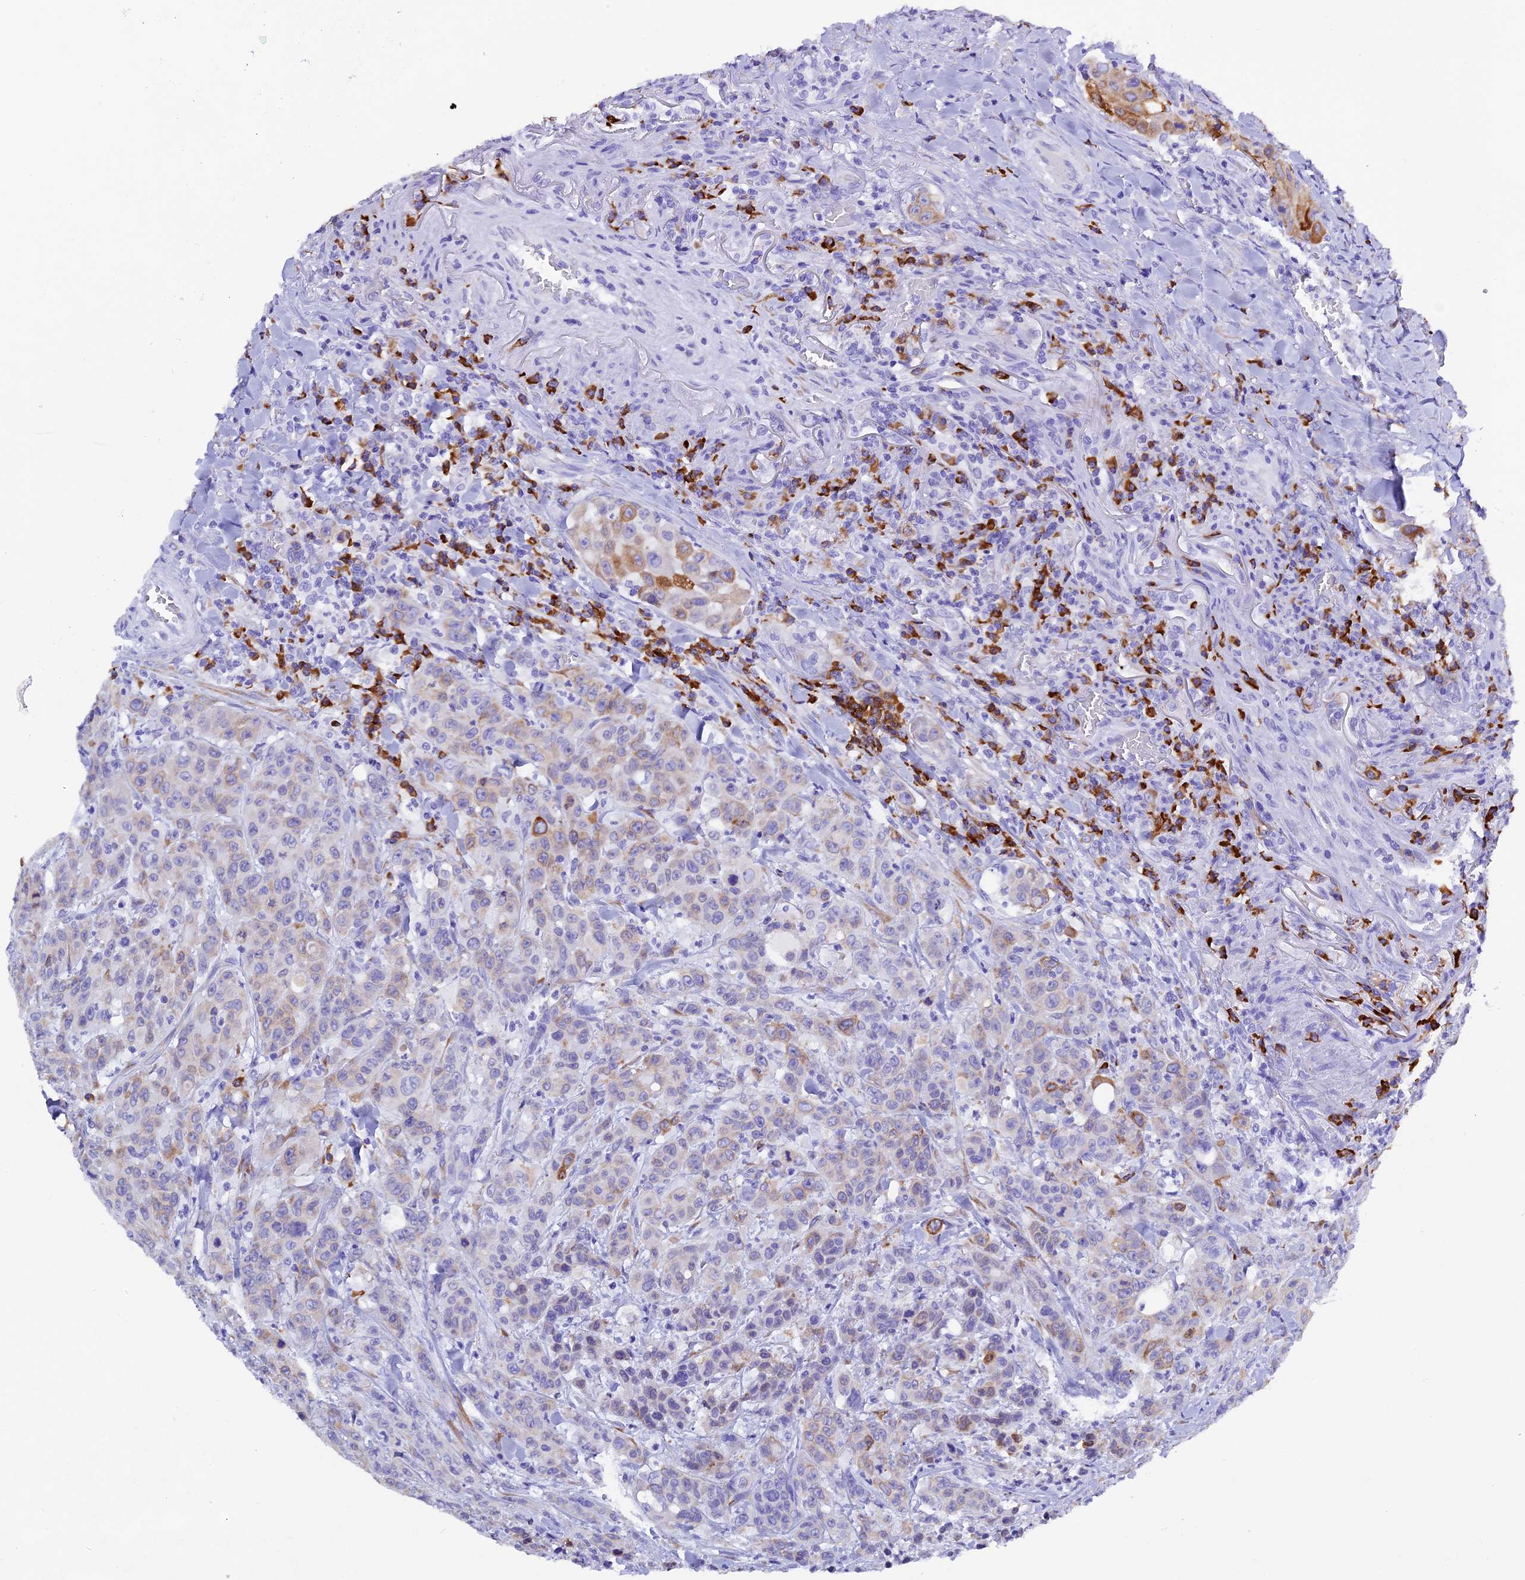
{"staining": {"intensity": "moderate", "quantity": "<25%", "location": "cytoplasmic/membranous"}, "tissue": "colorectal cancer", "cell_type": "Tumor cells", "image_type": "cancer", "snomed": [{"axis": "morphology", "description": "Adenocarcinoma, NOS"}, {"axis": "topography", "description": "Colon"}], "caption": "Colorectal cancer tissue shows moderate cytoplasmic/membranous staining in approximately <25% of tumor cells (DAB (3,3'-diaminobenzidine) IHC, brown staining for protein, blue staining for nuclei).", "gene": "FKBP11", "patient": {"sex": "male", "age": 62}}